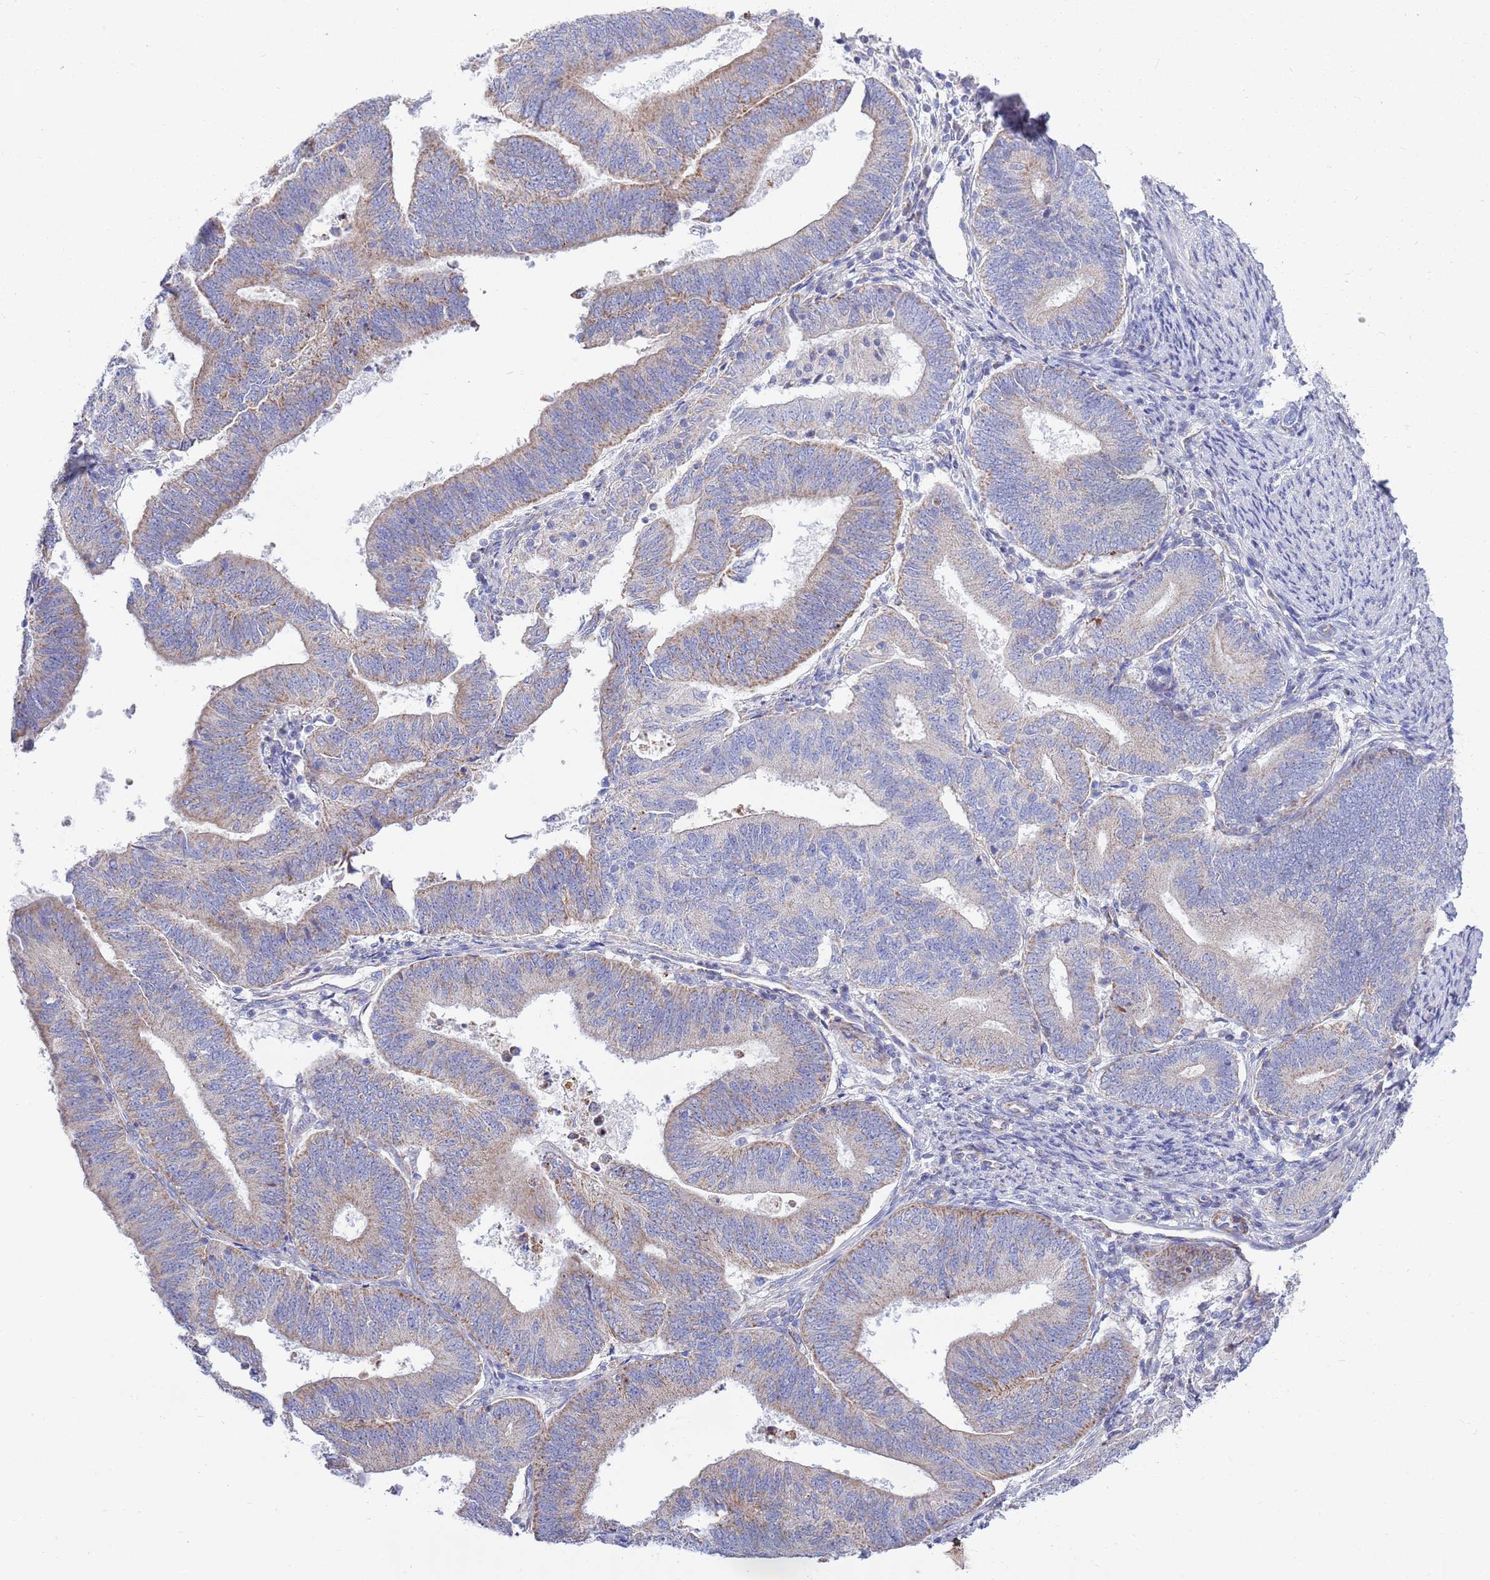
{"staining": {"intensity": "moderate", "quantity": "<25%", "location": "cytoplasmic/membranous"}, "tissue": "endometrial cancer", "cell_type": "Tumor cells", "image_type": "cancer", "snomed": [{"axis": "morphology", "description": "Adenocarcinoma, NOS"}, {"axis": "topography", "description": "Endometrium"}], "caption": "Protein expression analysis of human endometrial cancer (adenocarcinoma) reveals moderate cytoplasmic/membranous expression in approximately <25% of tumor cells. Using DAB (brown) and hematoxylin (blue) stains, captured at high magnification using brightfield microscopy.", "gene": "EMC8", "patient": {"sex": "female", "age": 70}}